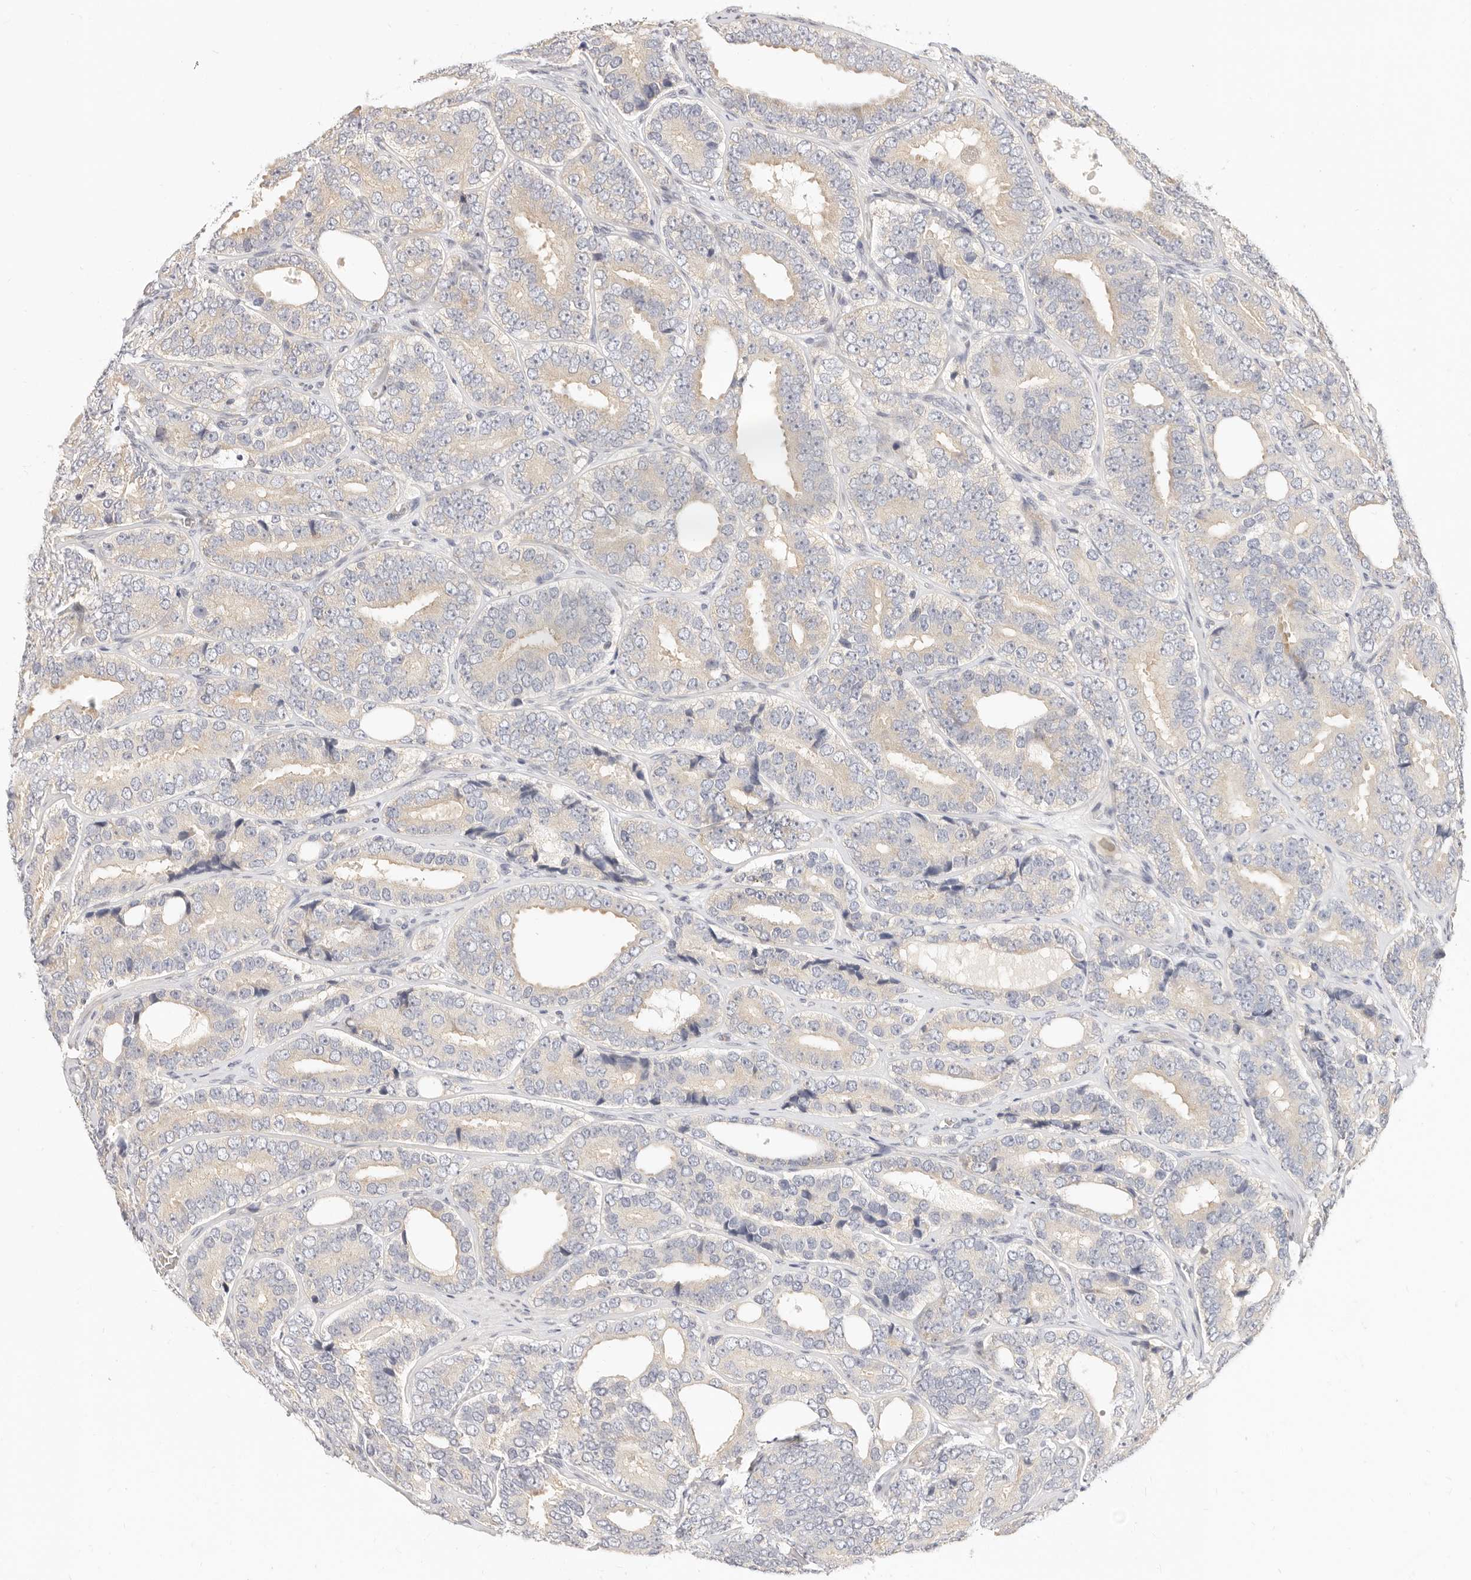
{"staining": {"intensity": "negative", "quantity": "none", "location": "none"}, "tissue": "prostate cancer", "cell_type": "Tumor cells", "image_type": "cancer", "snomed": [{"axis": "morphology", "description": "Adenocarcinoma, High grade"}, {"axis": "topography", "description": "Prostate"}], "caption": "Immunohistochemistry (IHC) image of prostate high-grade adenocarcinoma stained for a protein (brown), which shows no staining in tumor cells.", "gene": "LTB4R2", "patient": {"sex": "male", "age": 56}}